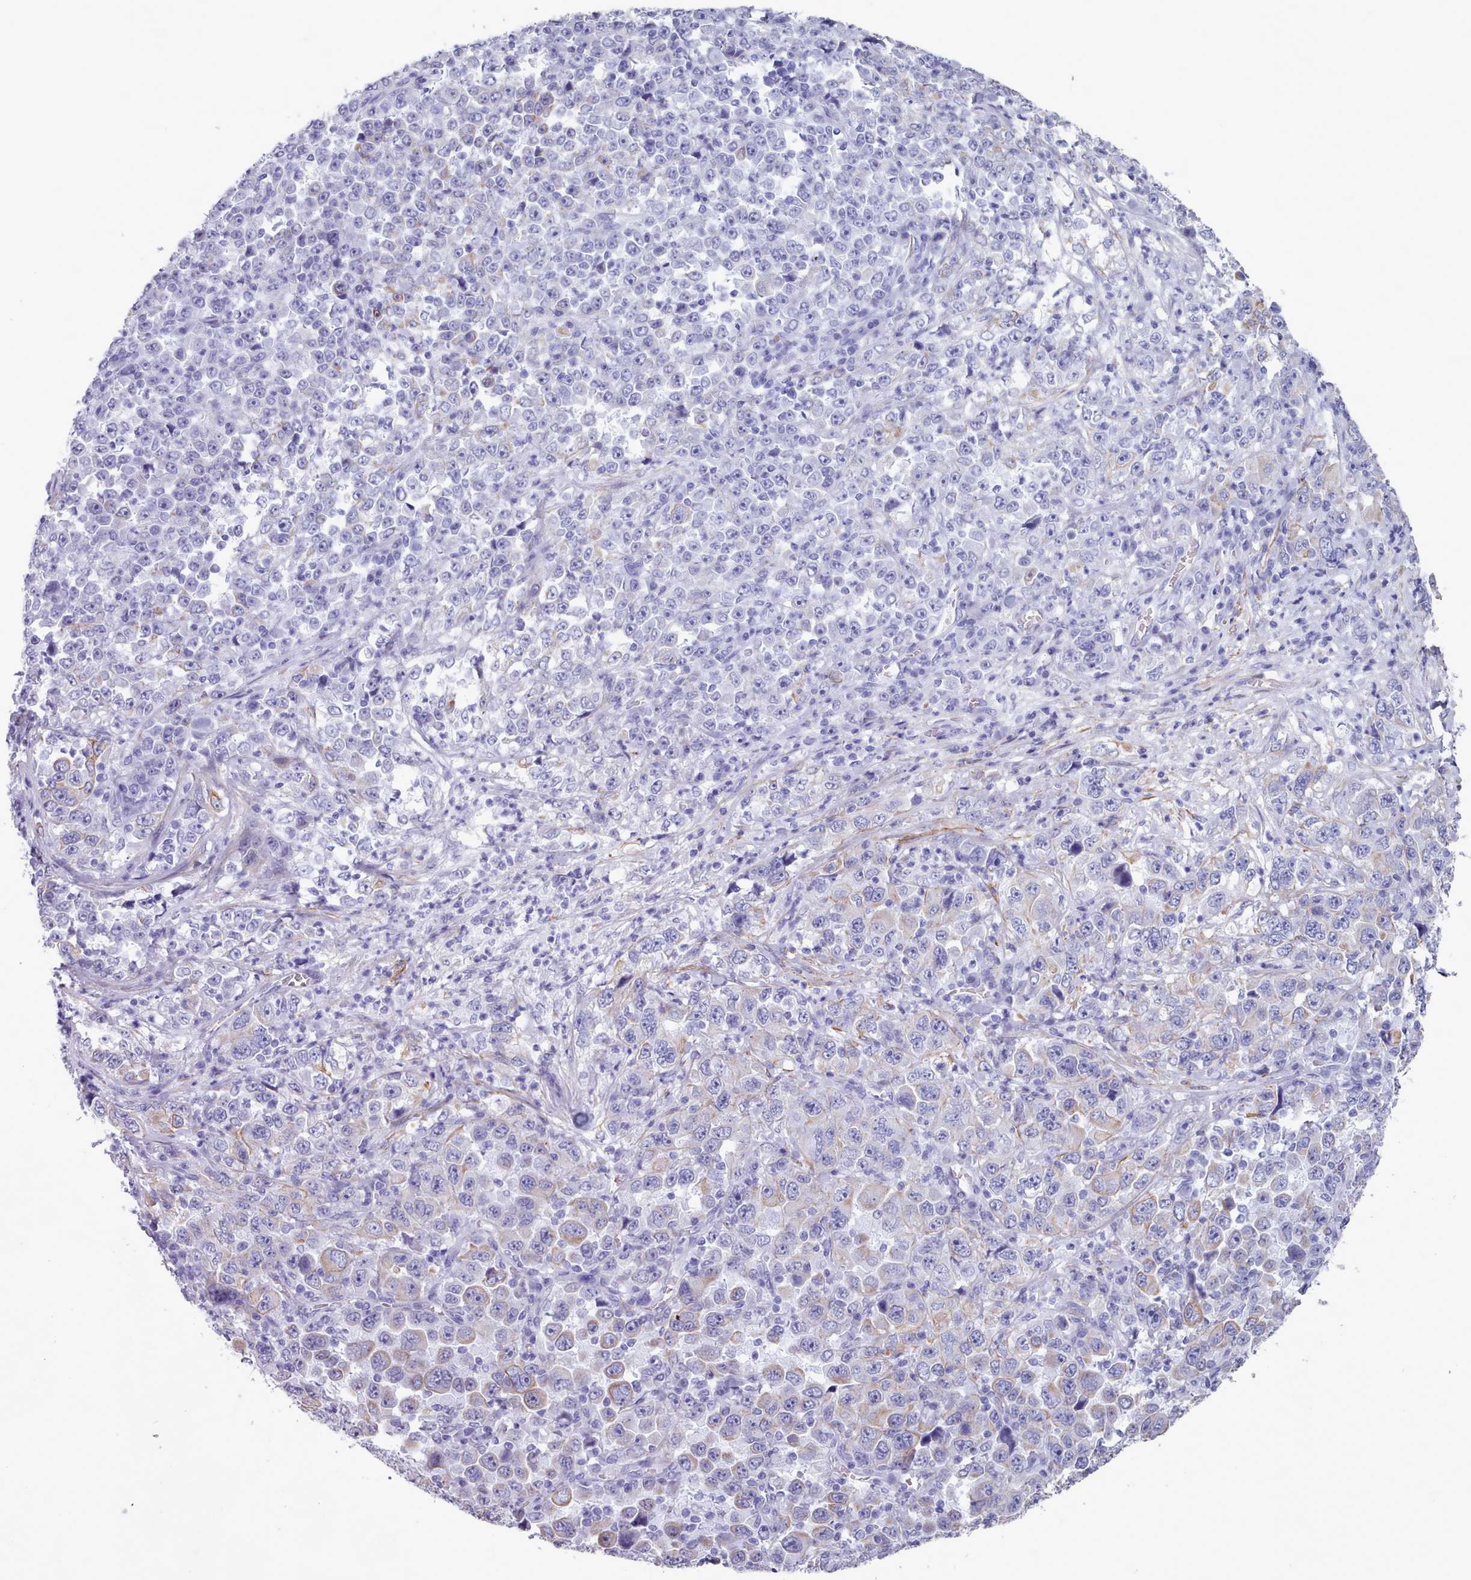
{"staining": {"intensity": "negative", "quantity": "none", "location": "none"}, "tissue": "stomach cancer", "cell_type": "Tumor cells", "image_type": "cancer", "snomed": [{"axis": "morphology", "description": "Normal tissue, NOS"}, {"axis": "morphology", "description": "Adenocarcinoma, NOS"}, {"axis": "topography", "description": "Stomach, upper"}, {"axis": "topography", "description": "Stomach"}], "caption": "The image displays no significant positivity in tumor cells of stomach cancer.", "gene": "FPGS", "patient": {"sex": "male", "age": 59}}